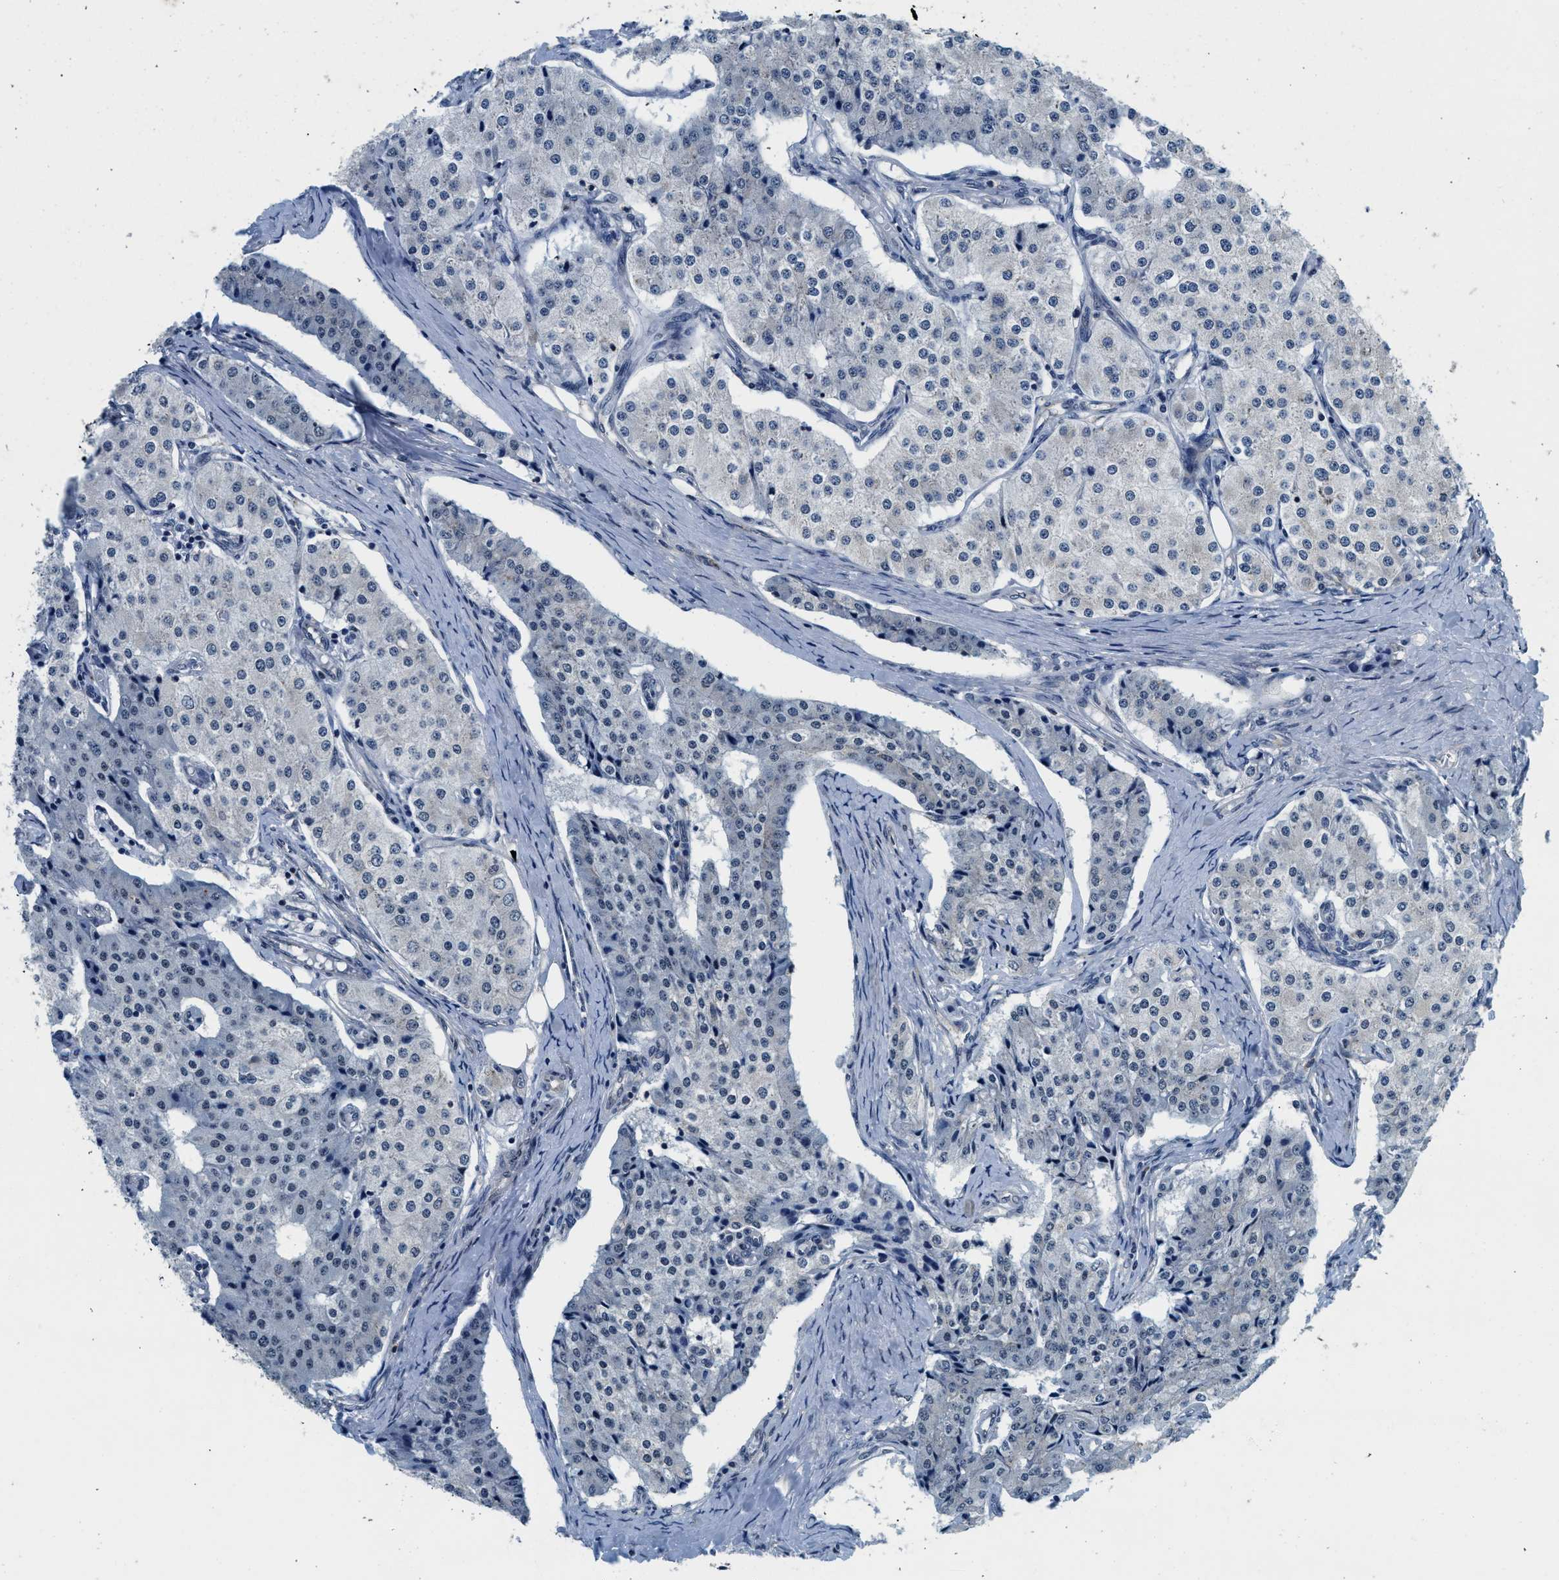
{"staining": {"intensity": "negative", "quantity": "none", "location": "none"}, "tissue": "carcinoid", "cell_type": "Tumor cells", "image_type": "cancer", "snomed": [{"axis": "morphology", "description": "Carcinoid, malignant, NOS"}, {"axis": "topography", "description": "Colon"}], "caption": "The micrograph shows no significant expression in tumor cells of carcinoid (malignant). Nuclei are stained in blue.", "gene": "PA2G4", "patient": {"sex": "female", "age": 52}}